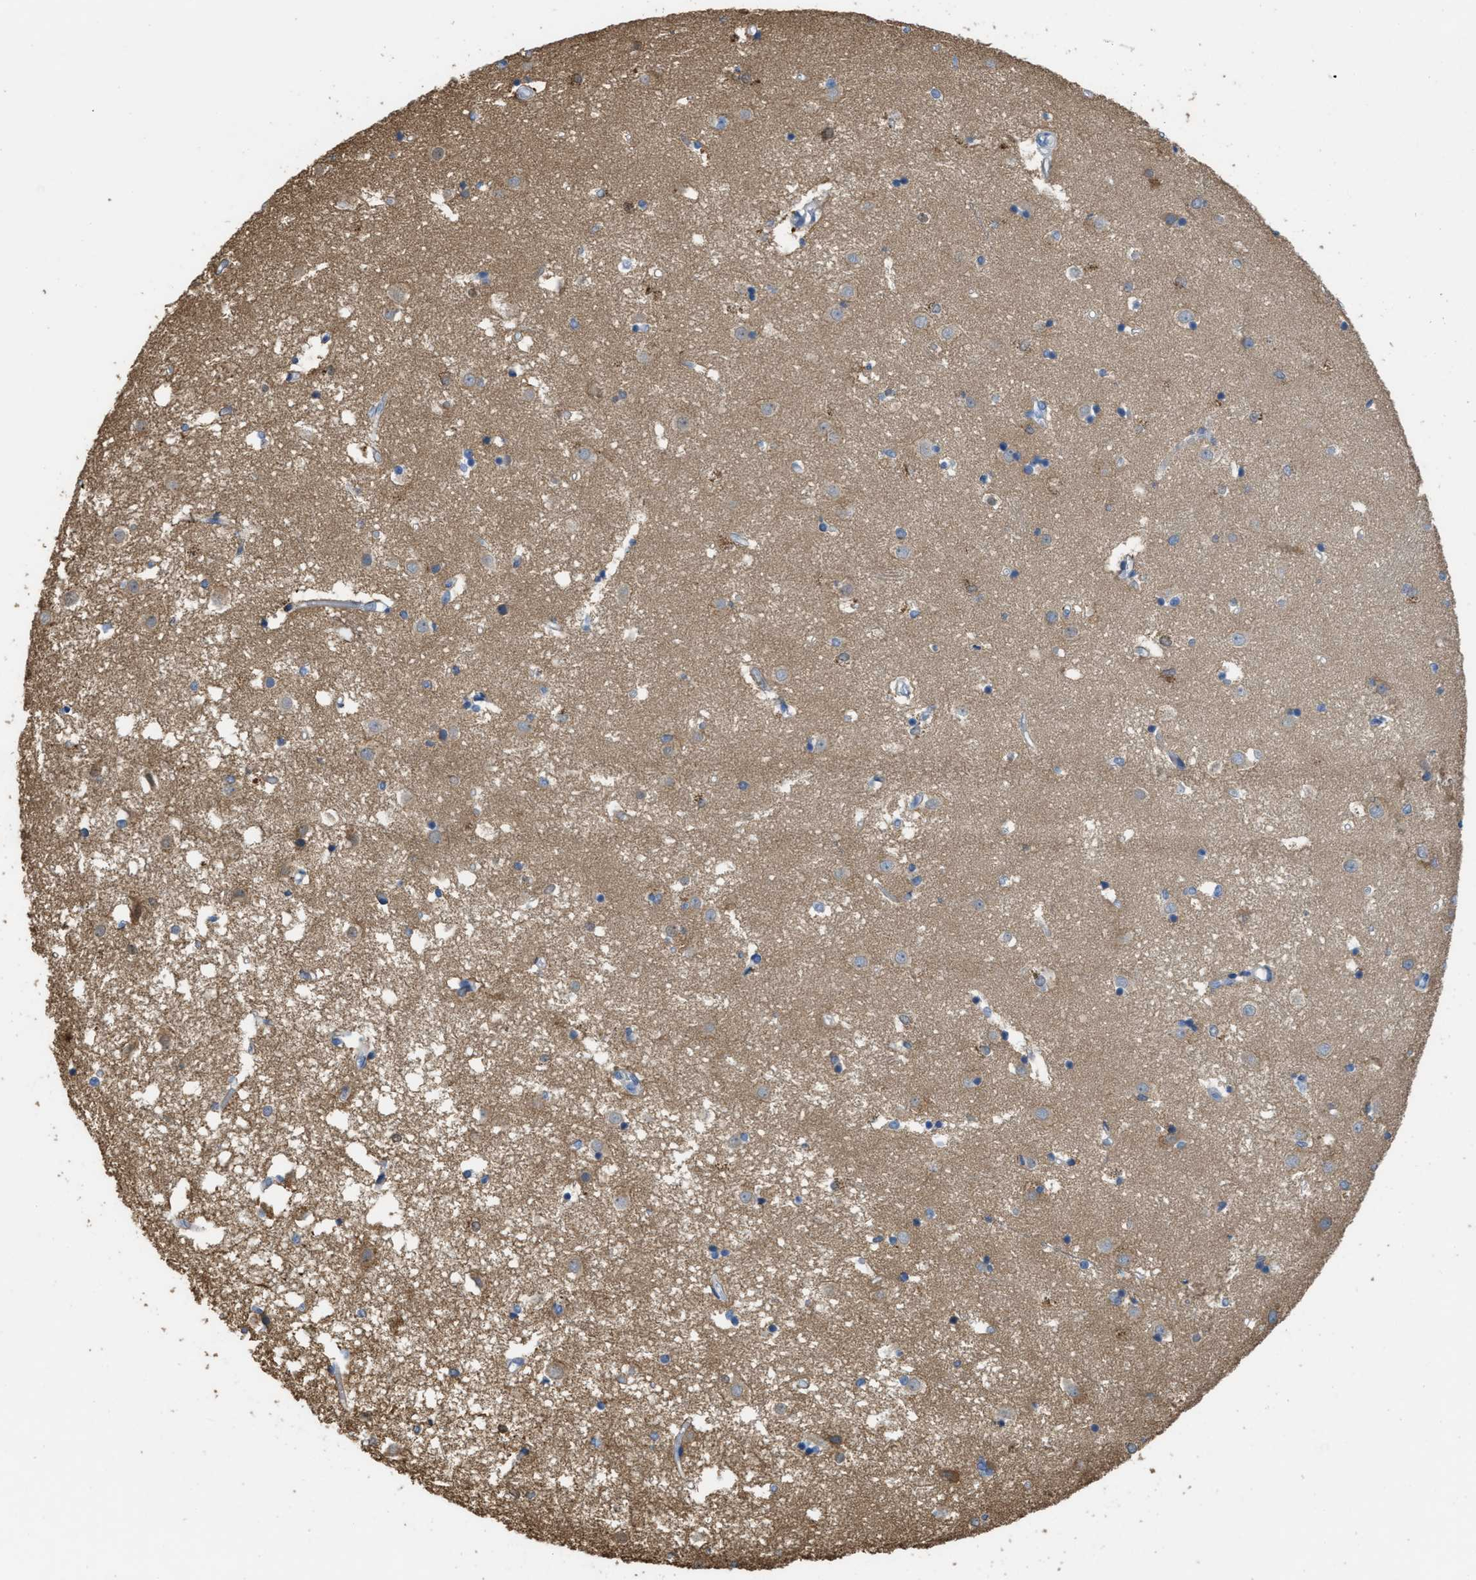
{"staining": {"intensity": "weak", "quantity": "25%-75%", "location": "cytoplasmic/membranous"}, "tissue": "caudate", "cell_type": "Glial cells", "image_type": "normal", "snomed": [{"axis": "morphology", "description": "Normal tissue, NOS"}, {"axis": "topography", "description": "Lateral ventricle wall"}], "caption": "A micrograph of caudate stained for a protein shows weak cytoplasmic/membranous brown staining in glial cells. Nuclei are stained in blue.", "gene": "UBA5", "patient": {"sex": "male", "age": 45}}